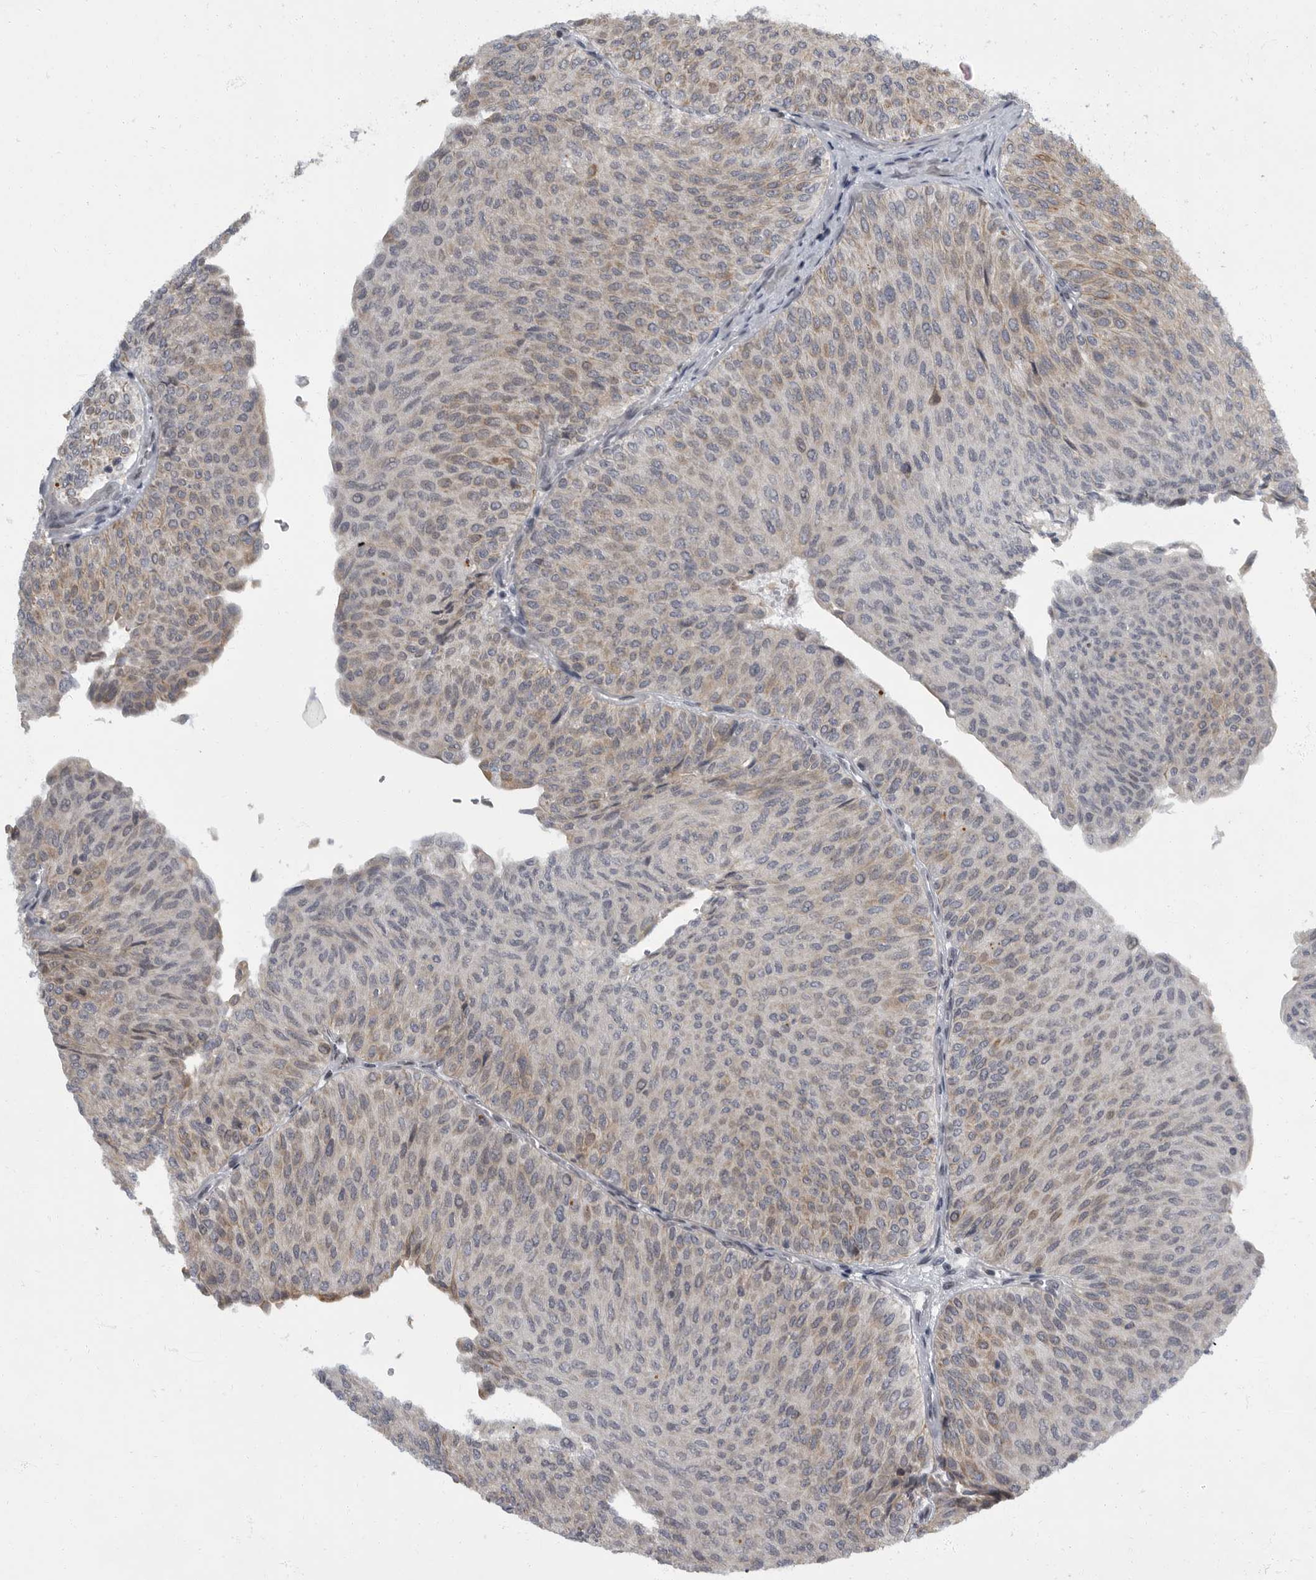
{"staining": {"intensity": "moderate", "quantity": "25%-75%", "location": "cytoplasmic/membranous"}, "tissue": "urothelial cancer", "cell_type": "Tumor cells", "image_type": "cancer", "snomed": [{"axis": "morphology", "description": "Urothelial carcinoma, Low grade"}, {"axis": "topography", "description": "Urinary bladder"}], "caption": "Human urothelial cancer stained for a protein (brown) demonstrates moderate cytoplasmic/membranous positive expression in about 25%-75% of tumor cells.", "gene": "EVI5", "patient": {"sex": "male", "age": 78}}